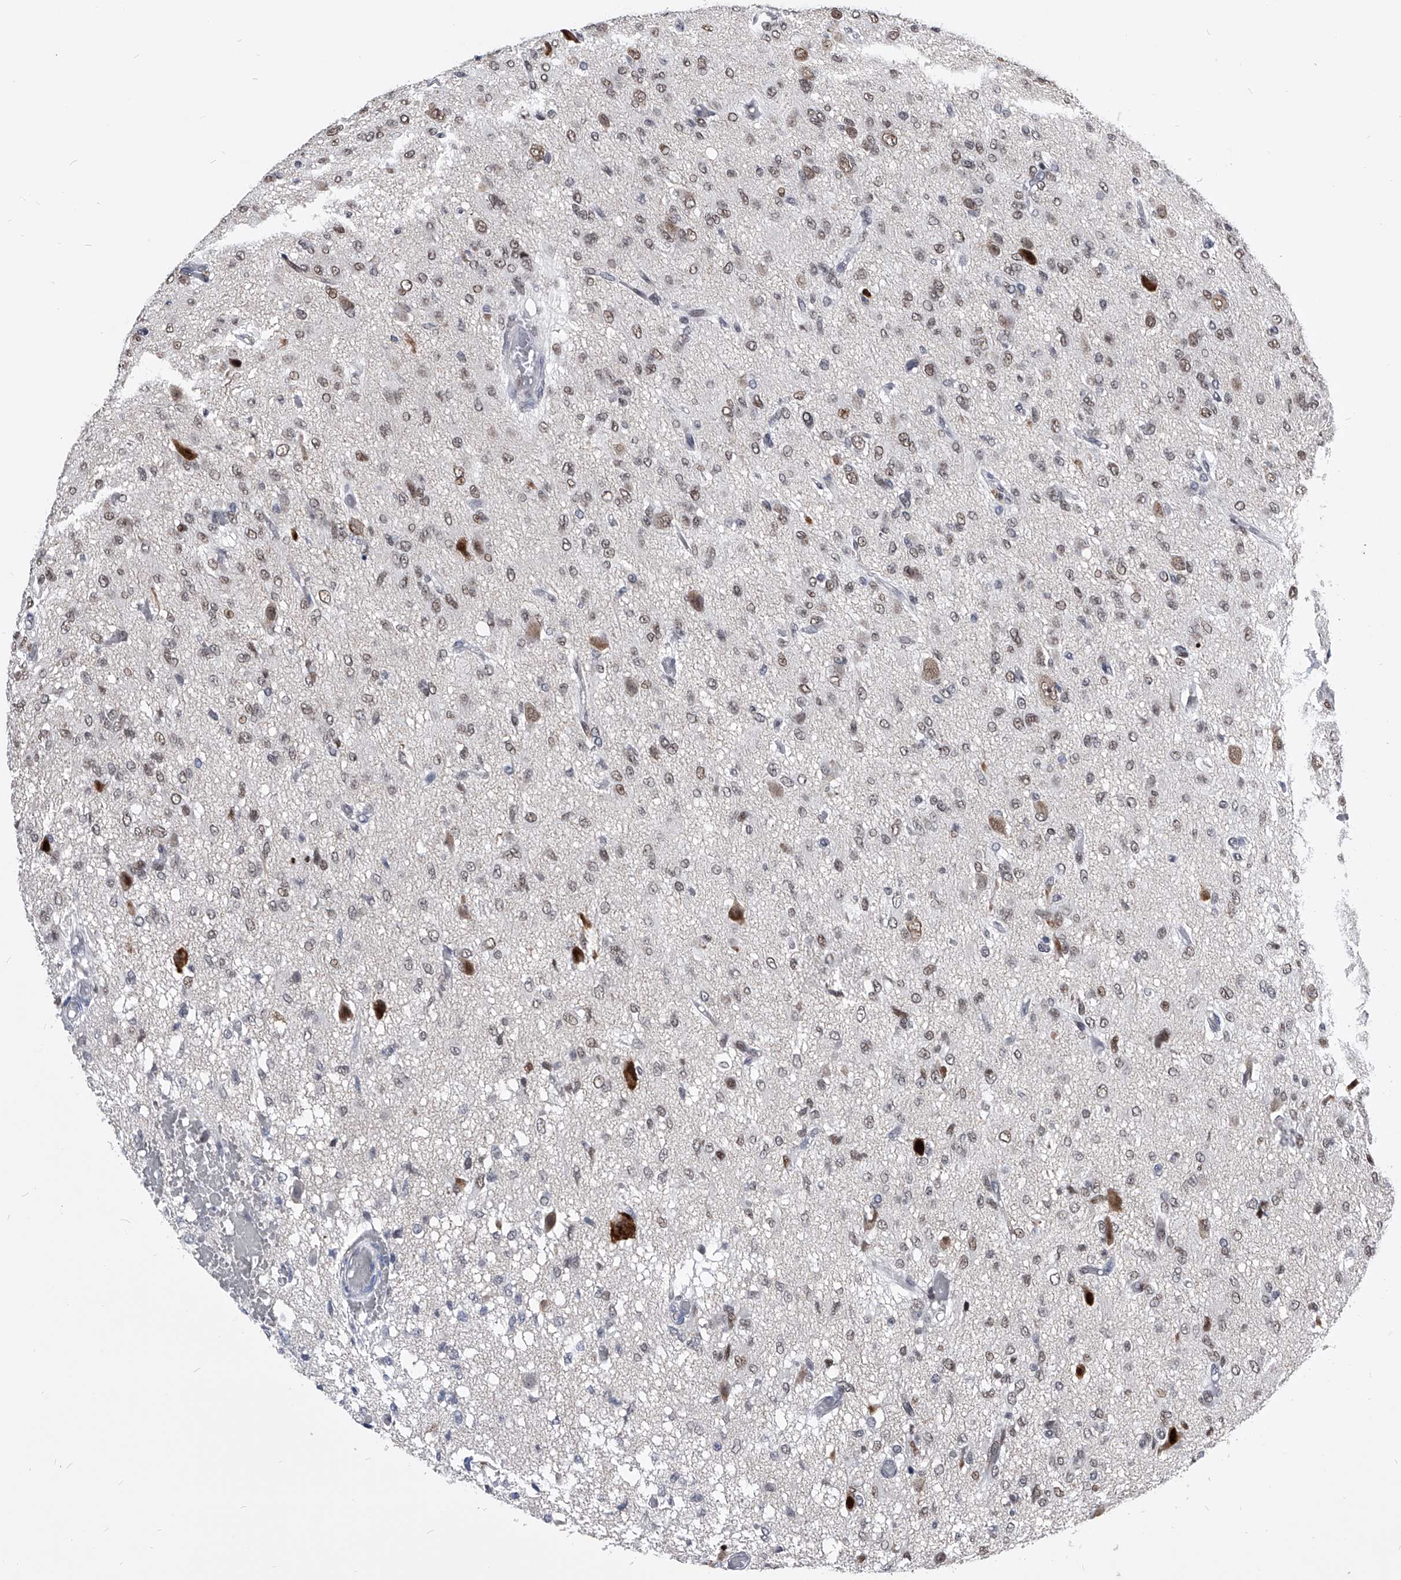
{"staining": {"intensity": "weak", "quantity": "25%-75%", "location": "nuclear"}, "tissue": "glioma", "cell_type": "Tumor cells", "image_type": "cancer", "snomed": [{"axis": "morphology", "description": "Glioma, malignant, High grade"}, {"axis": "topography", "description": "Brain"}], "caption": "A low amount of weak nuclear expression is present in approximately 25%-75% of tumor cells in malignant glioma (high-grade) tissue.", "gene": "CMTR1", "patient": {"sex": "female", "age": 59}}